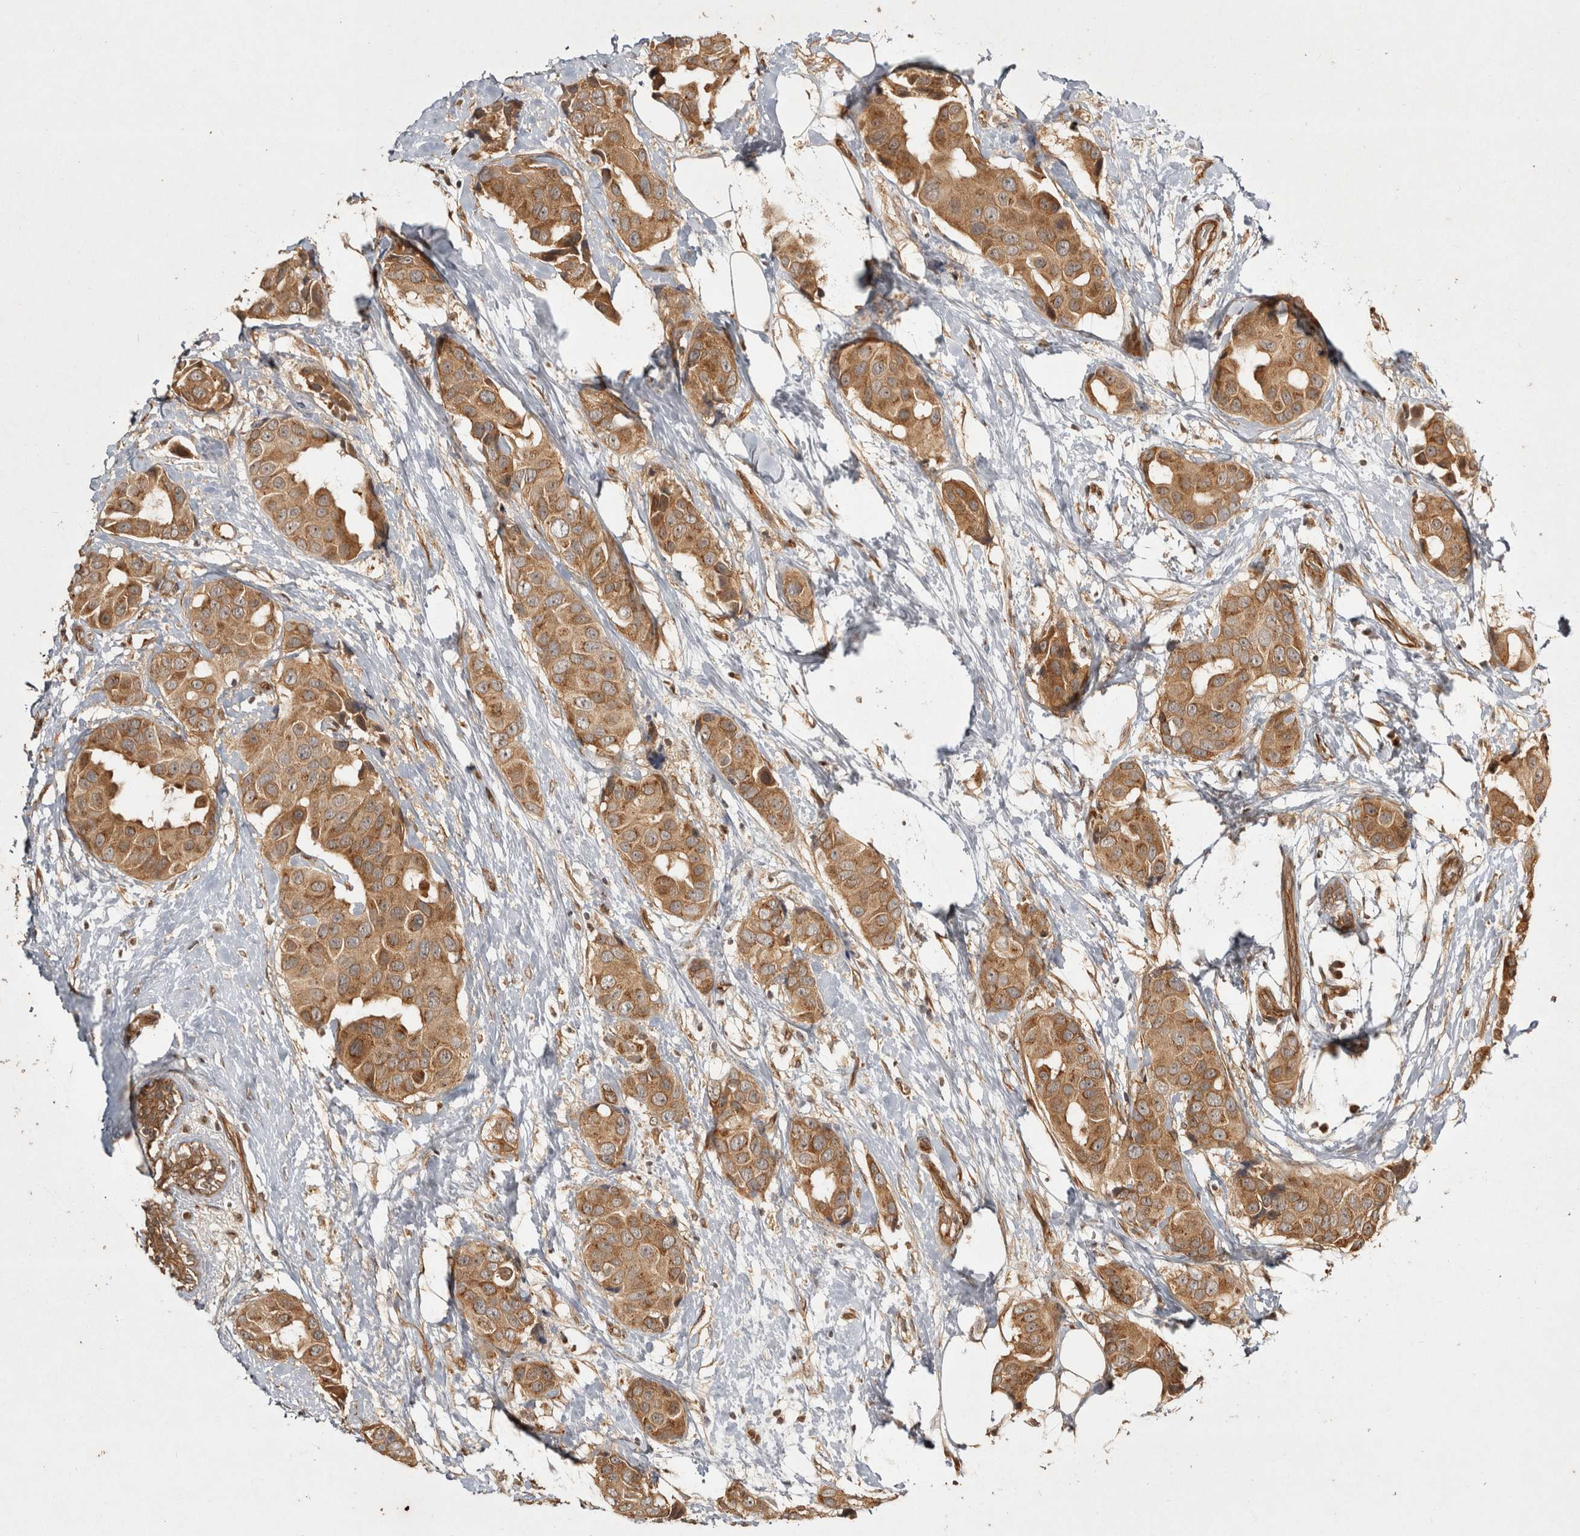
{"staining": {"intensity": "moderate", "quantity": ">75%", "location": "cytoplasmic/membranous"}, "tissue": "breast cancer", "cell_type": "Tumor cells", "image_type": "cancer", "snomed": [{"axis": "morphology", "description": "Normal tissue, NOS"}, {"axis": "morphology", "description": "Duct carcinoma"}, {"axis": "topography", "description": "Breast"}], "caption": "There is medium levels of moderate cytoplasmic/membranous expression in tumor cells of breast cancer (intraductal carcinoma), as demonstrated by immunohistochemical staining (brown color).", "gene": "CAMSAP2", "patient": {"sex": "female", "age": 39}}